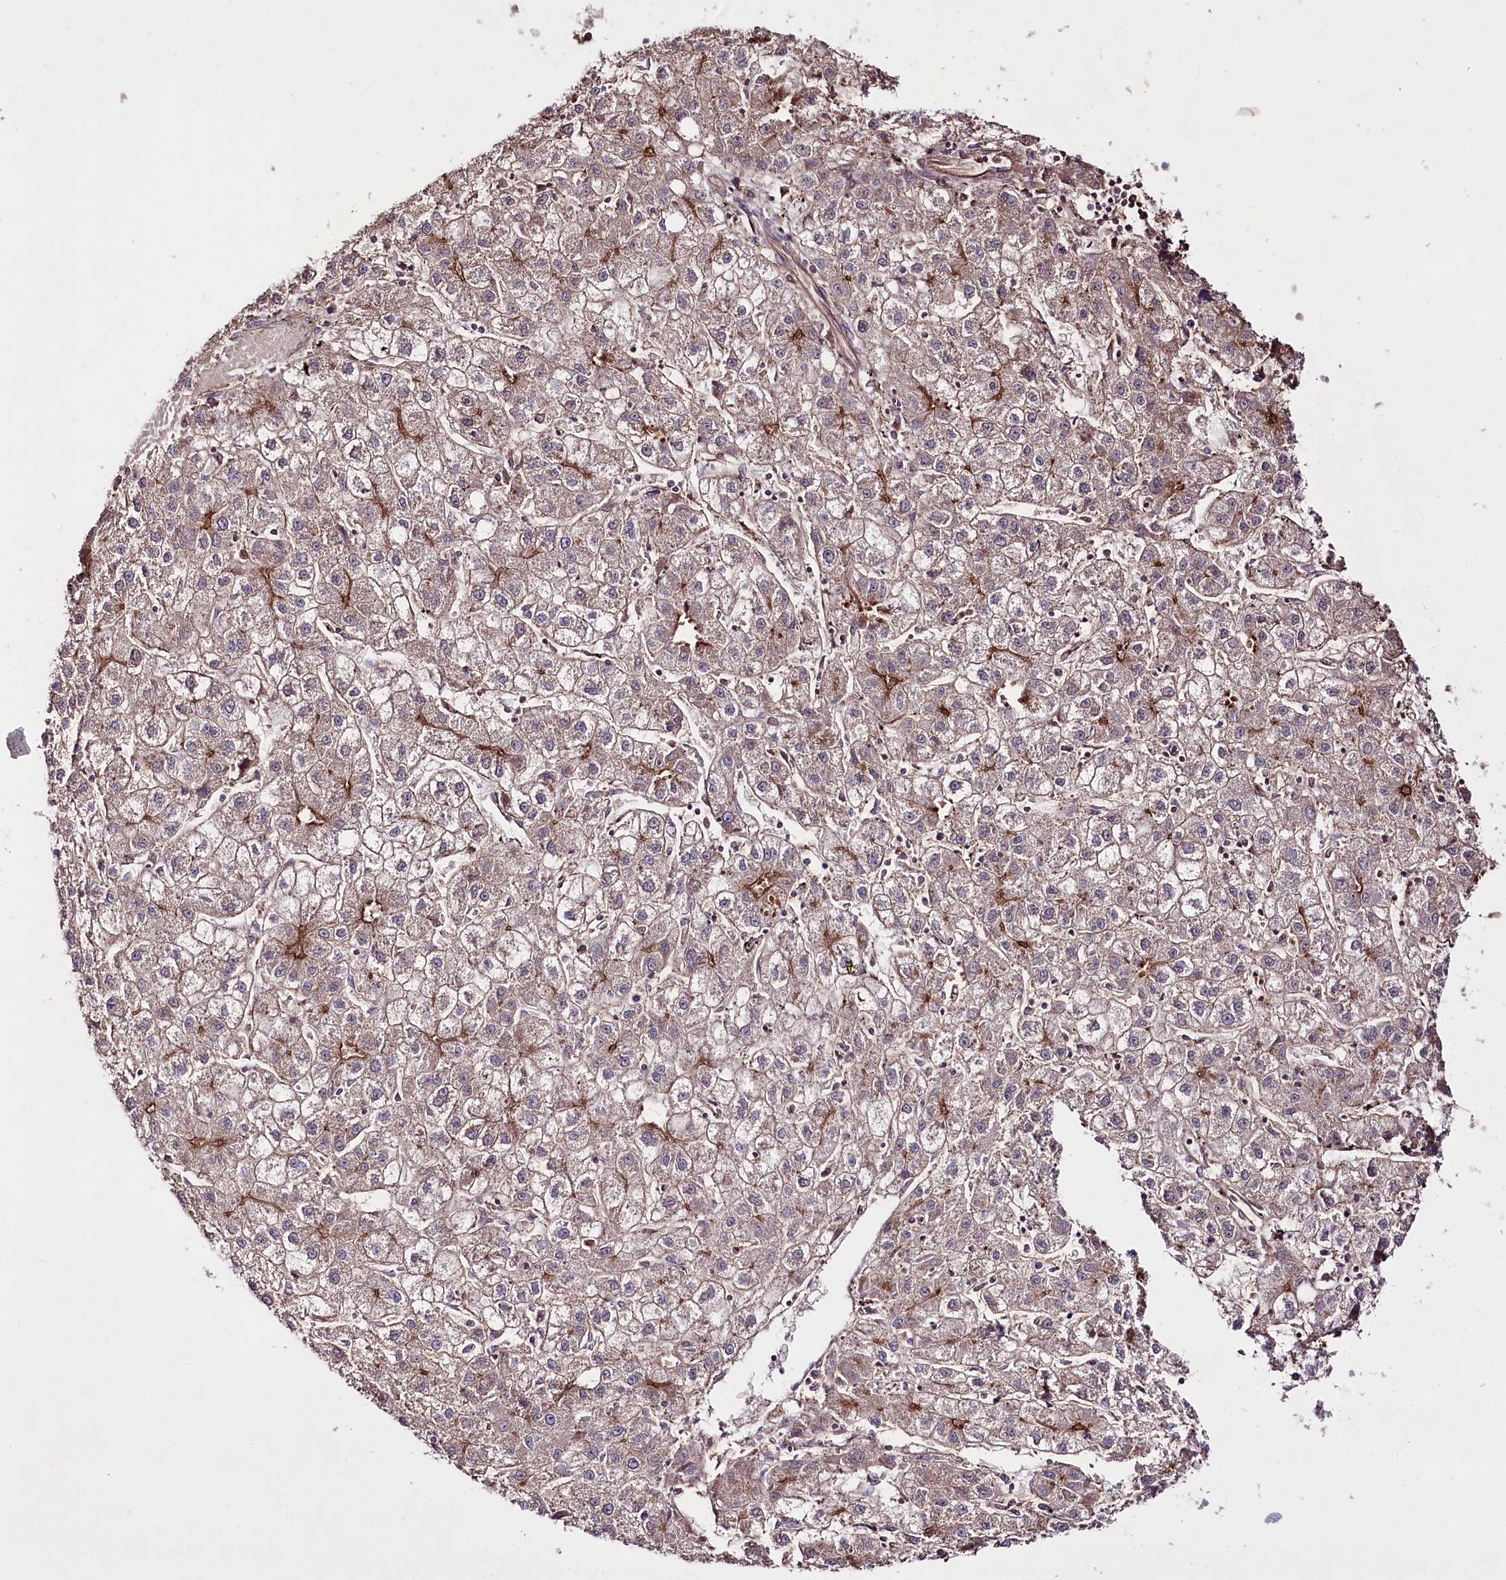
{"staining": {"intensity": "weak", "quantity": ">75%", "location": "cytoplasmic/membranous"}, "tissue": "liver cancer", "cell_type": "Tumor cells", "image_type": "cancer", "snomed": [{"axis": "morphology", "description": "Carcinoma, Hepatocellular, NOS"}, {"axis": "topography", "description": "Liver"}], "caption": "An image of human liver cancer (hepatocellular carcinoma) stained for a protein exhibits weak cytoplasmic/membranous brown staining in tumor cells.", "gene": "REXO2", "patient": {"sex": "male", "age": 72}}